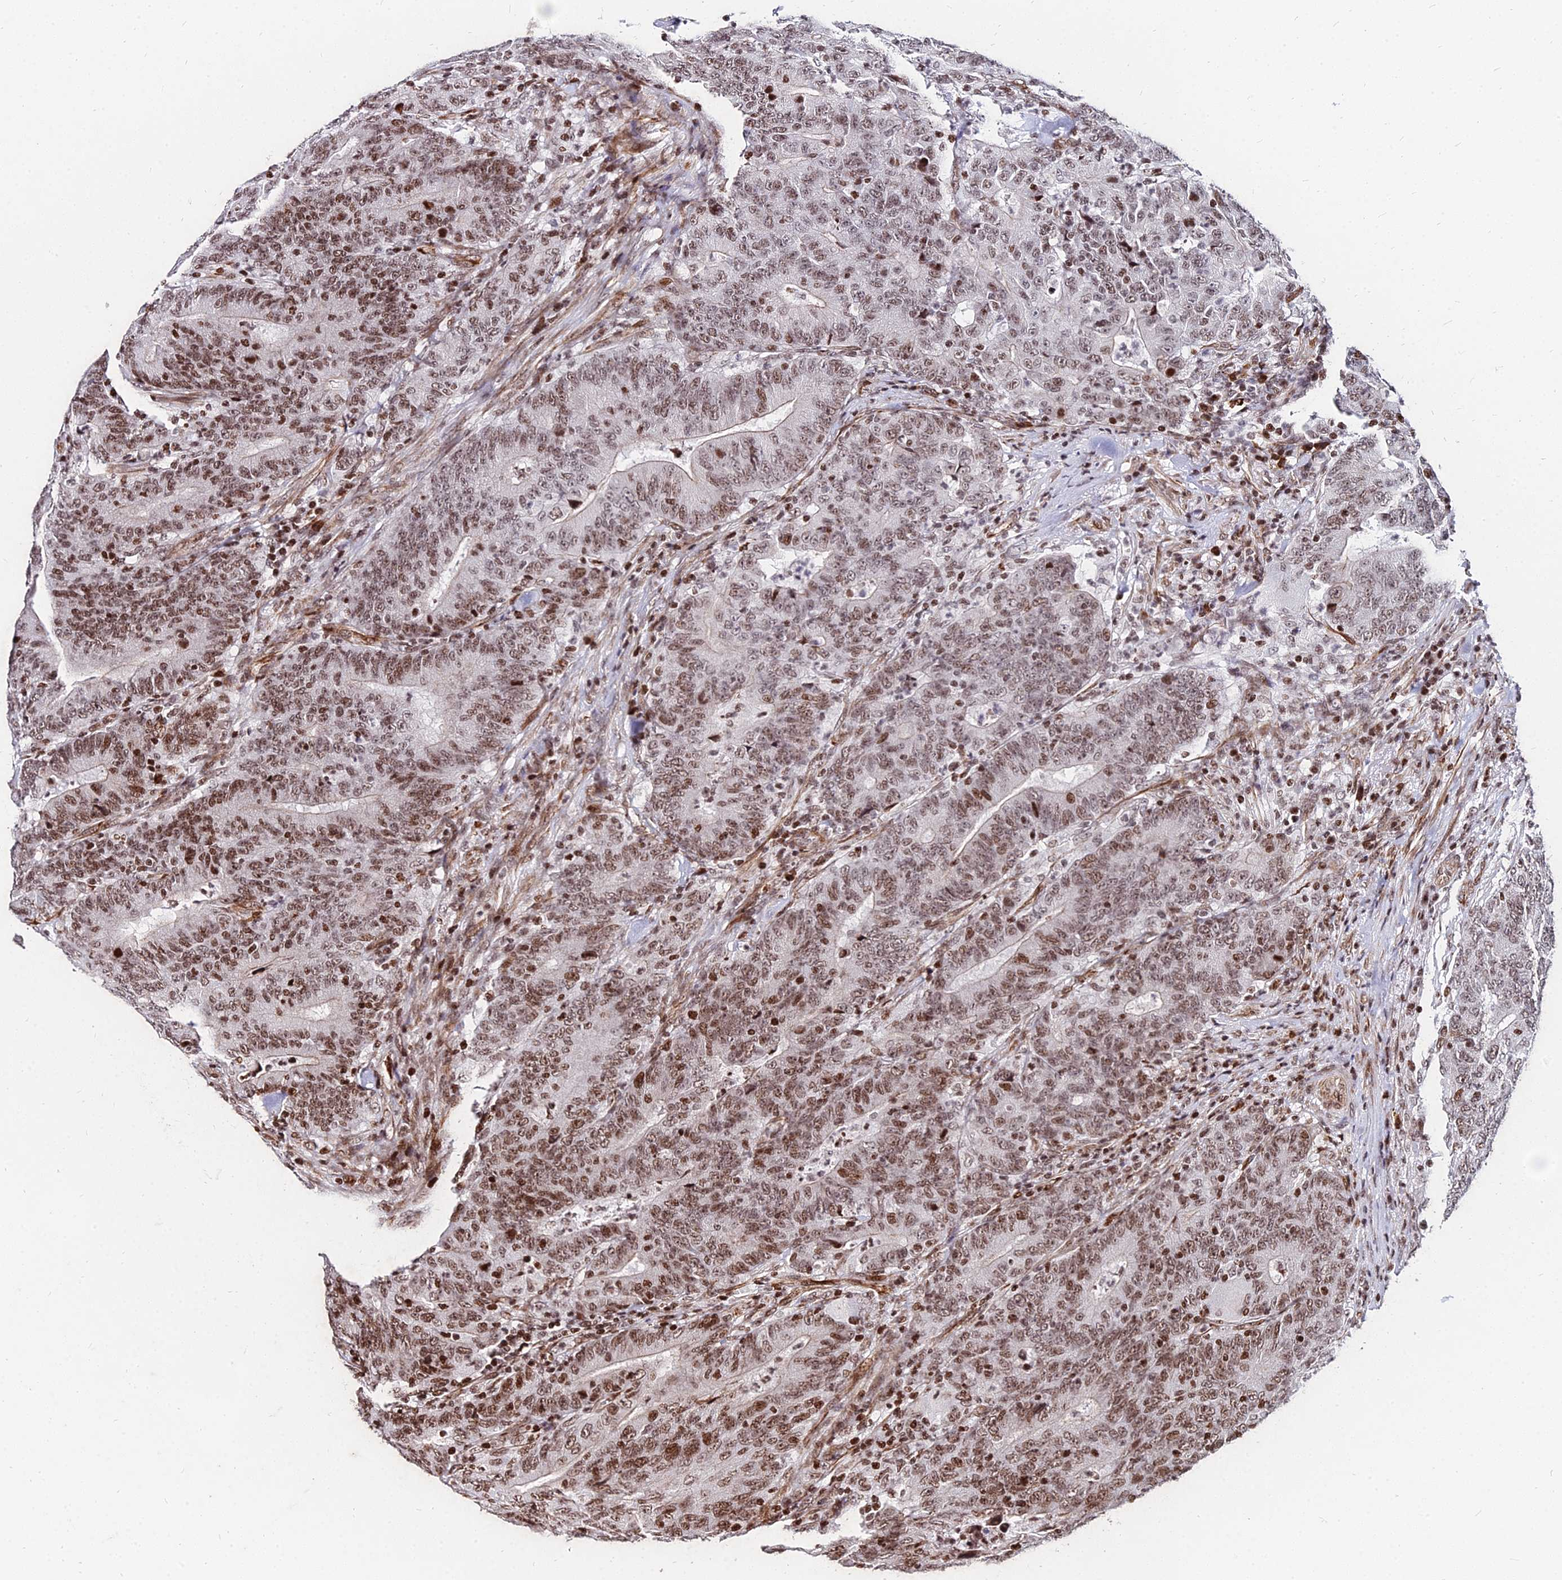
{"staining": {"intensity": "moderate", "quantity": ">75%", "location": "nuclear"}, "tissue": "colorectal cancer", "cell_type": "Tumor cells", "image_type": "cancer", "snomed": [{"axis": "morphology", "description": "Normal tissue, NOS"}, {"axis": "morphology", "description": "Adenocarcinoma, NOS"}, {"axis": "topography", "description": "Colon"}], "caption": "Immunohistochemistry image of neoplastic tissue: human colorectal cancer stained using immunohistochemistry (IHC) demonstrates medium levels of moderate protein expression localized specifically in the nuclear of tumor cells, appearing as a nuclear brown color.", "gene": "NYAP2", "patient": {"sex": "female", "age": 75}}